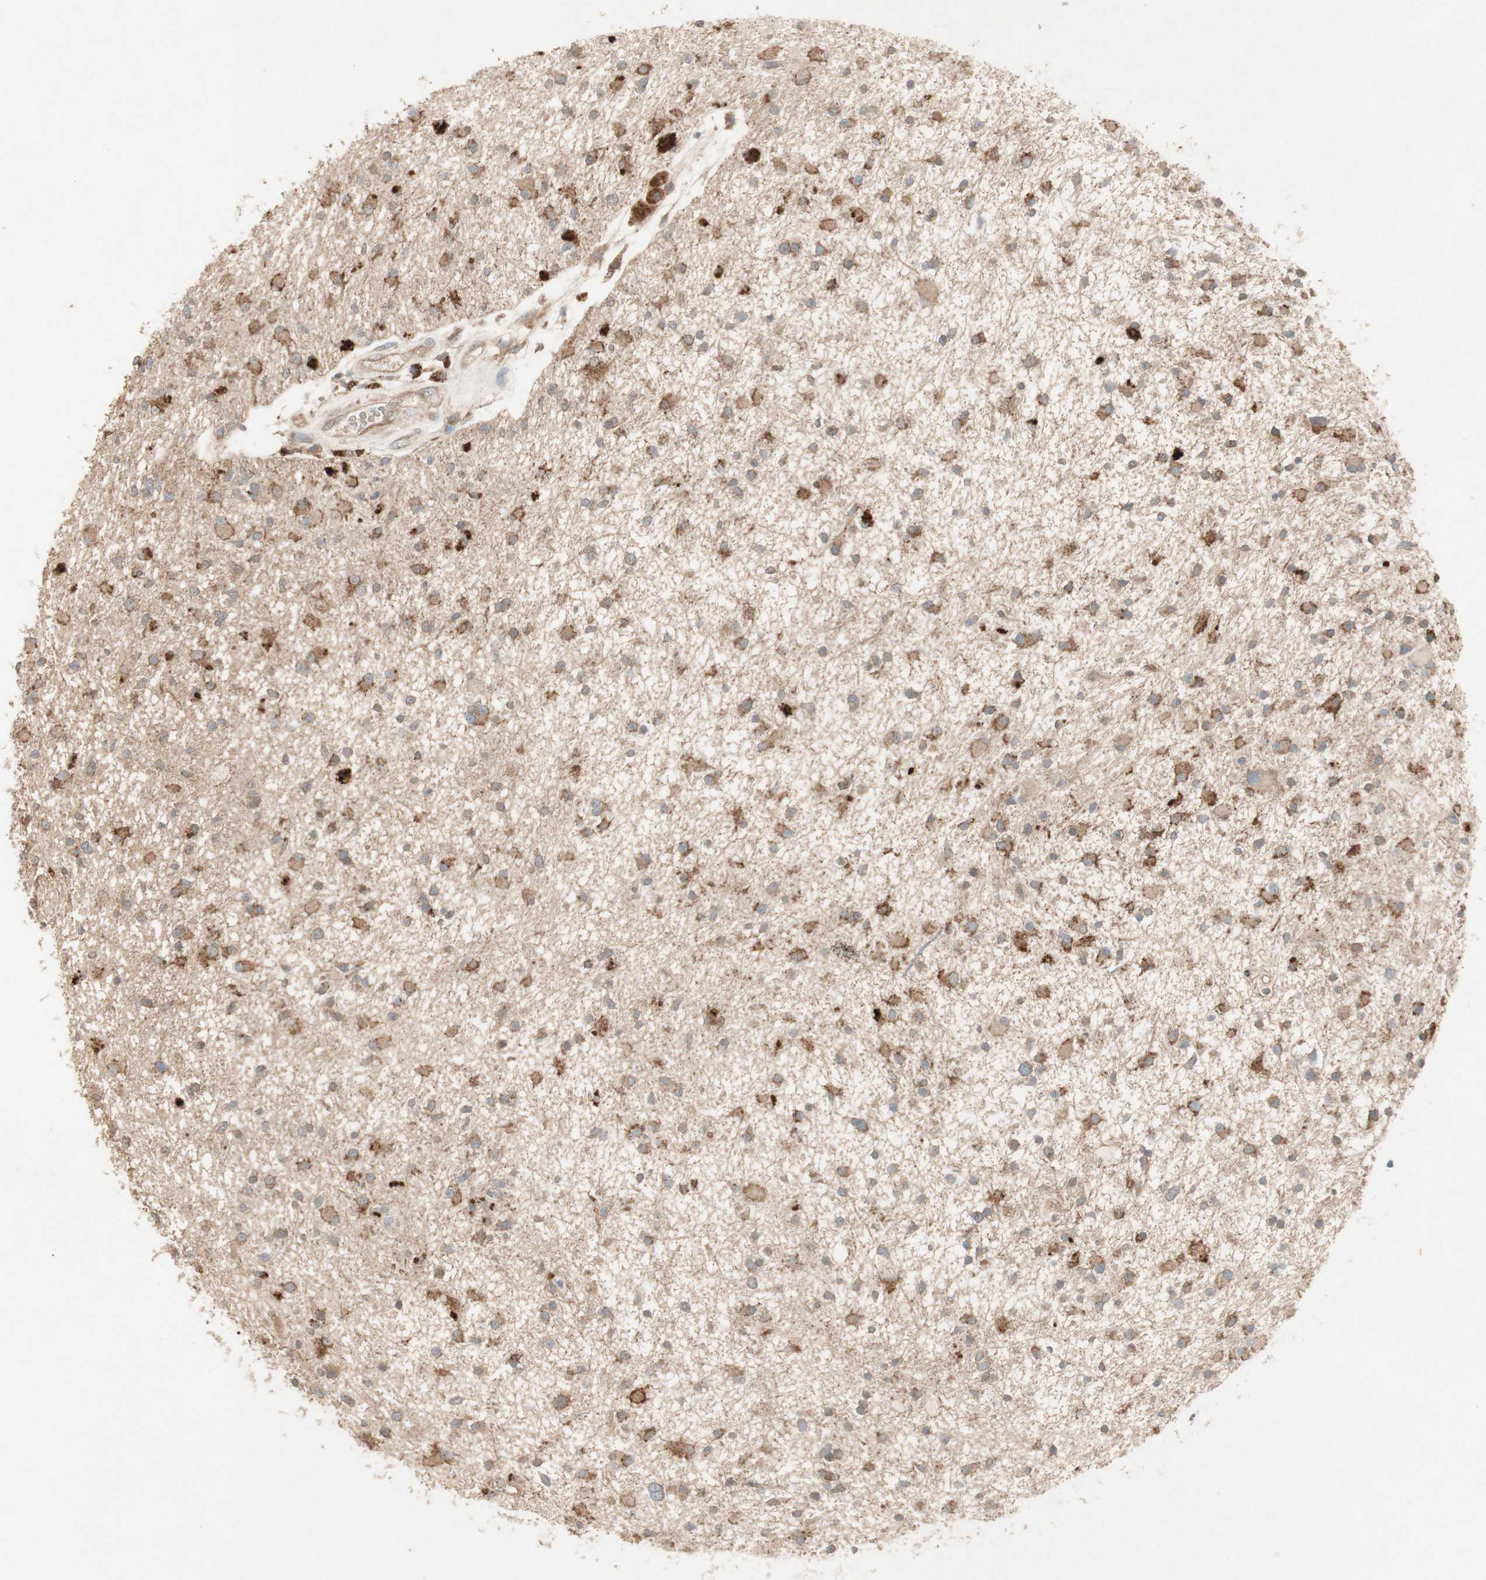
{"staining": {"intensity": "moderate", "quantity": ">75%", "location": "cytoplasmic/membranous"}, "tissue": "glioma", "cell_type": "Tumor cells", "image_type": "cancer", "snomed": [{"axis": "morphology", "description": "Glioma, malignant, High grade"}, {"axis": "topography", "description": "Brain"}], "caption": "An immunohistochemistry (IHC) image of neoplastic tissue is shown. Protein staining in brown labels moderate cytoplasmic/membranous positivity in malignant glioma (high-grade) within tumor cells.", "gene": "JMJD7-PLA2G4B", "patient": {"sex": "male", "age": 33}}